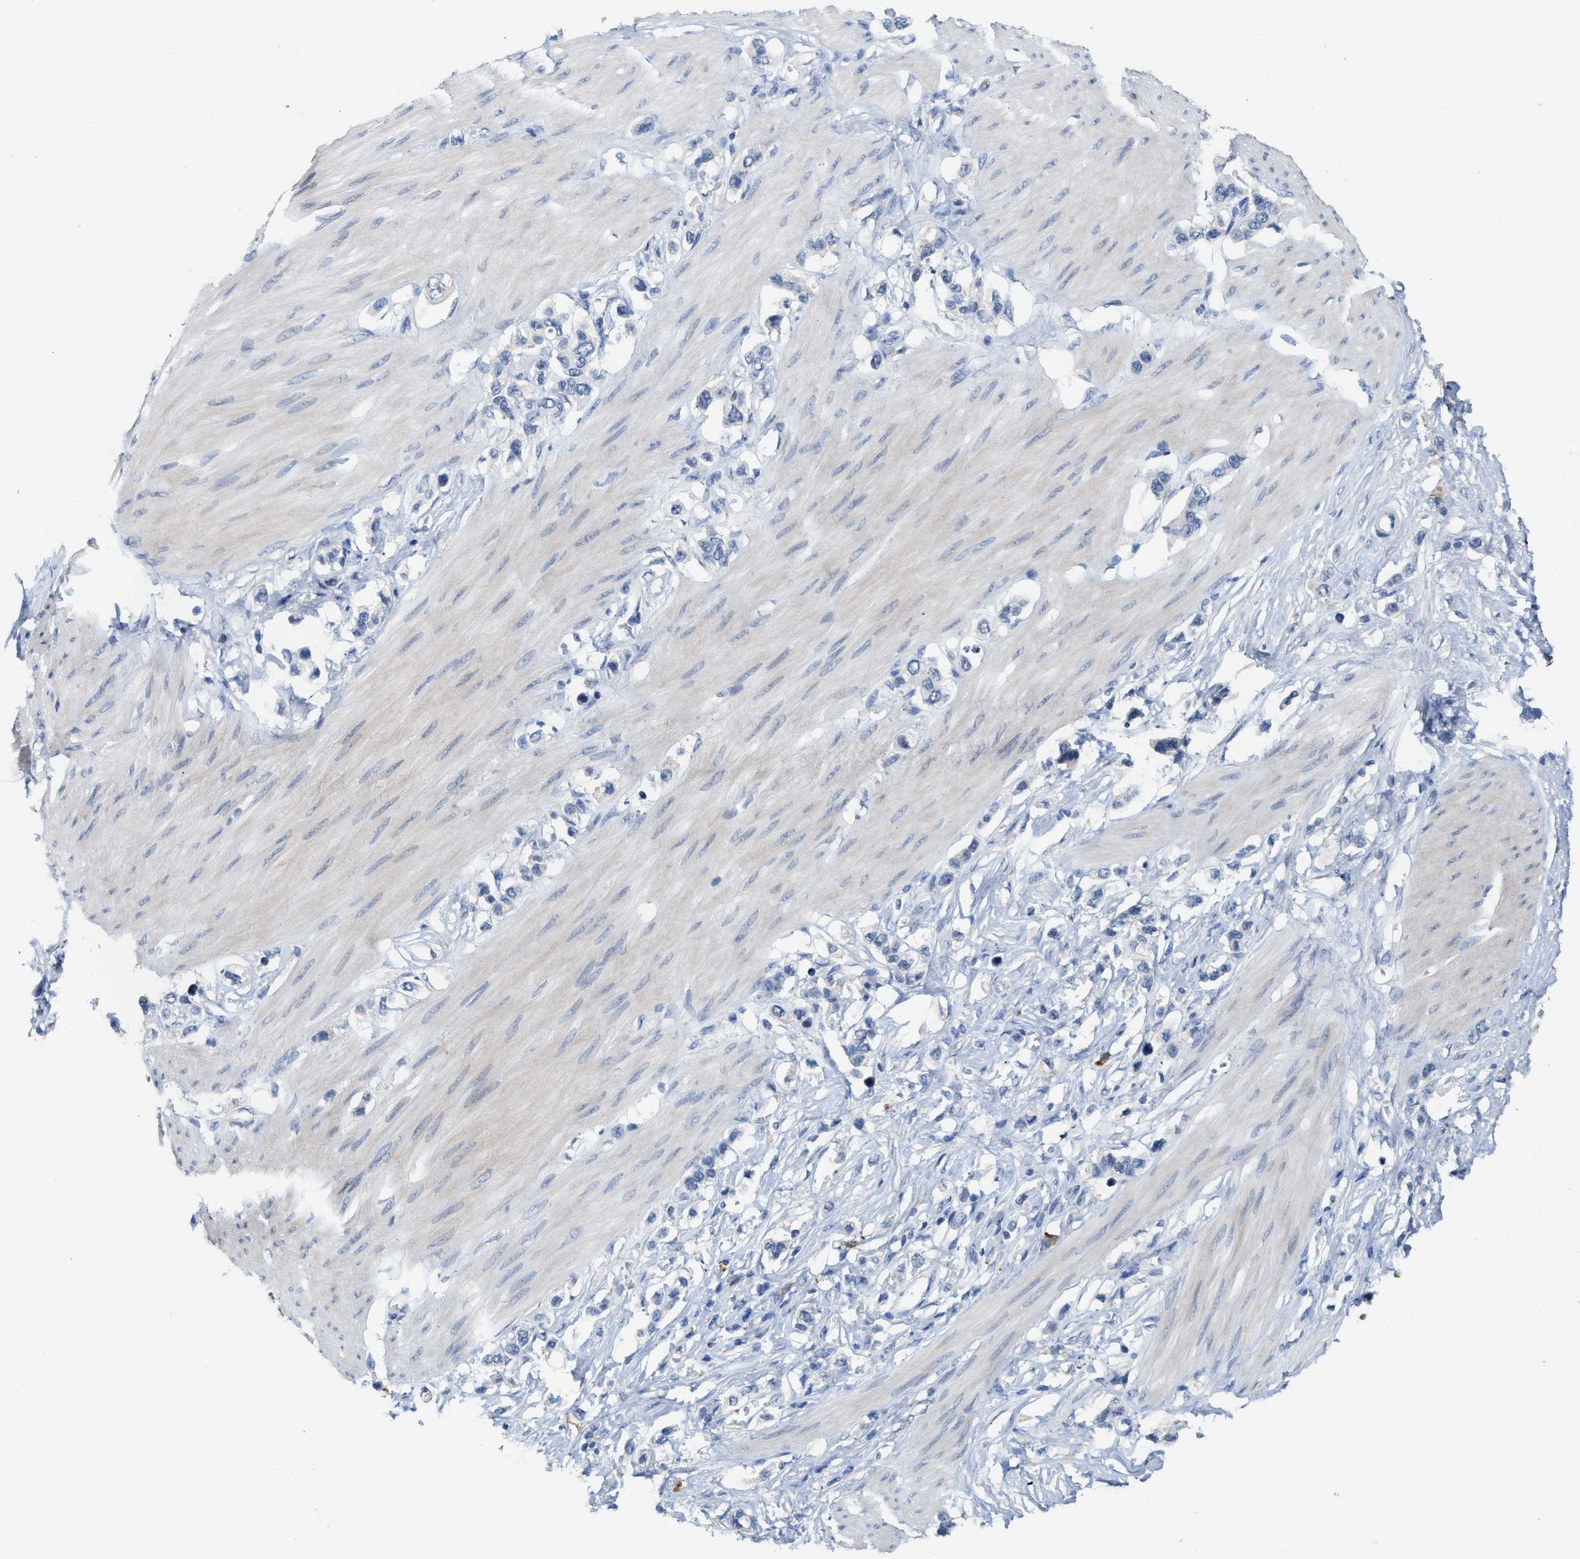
{"staining": {"intensity": "negative", "quantity": "none", "location": "none"}, "tissue": "stomach cancer", "cell_type": "Tumor cells", "image_type": "cancer", "snomed": [{"axis": "morphology", "description": "Adenocarcinoma, NOS"}, {"axis": "topography", "description": "Stomach"}], "caption": "DAB immunohistochemical staining of adenocarcinoma (stomach) reveals no significant staining in tumor cells.", "gene": "RYR2", "patient": {"sex": "female", "age": 65}}